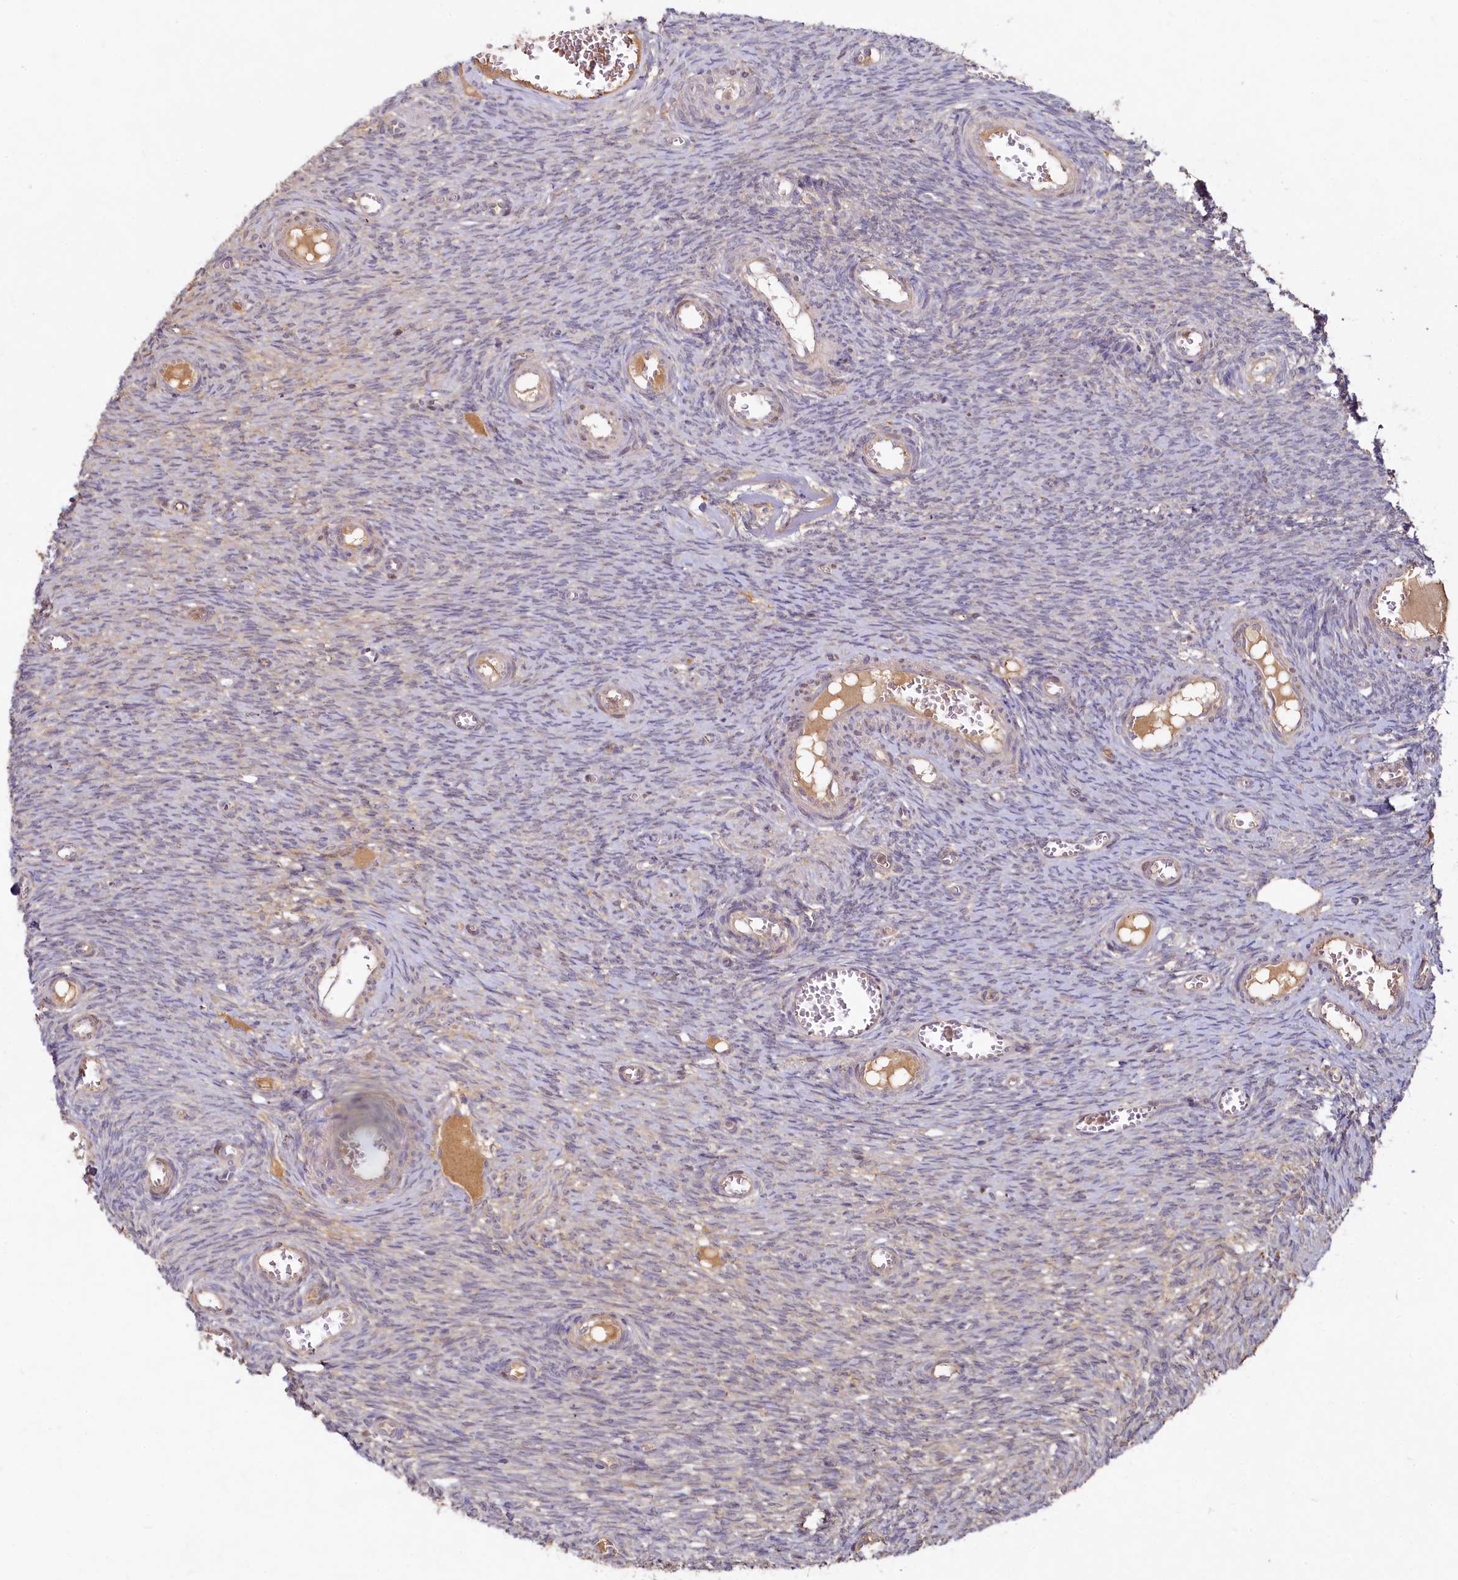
{"staining": {"intensity": "negative", "quantity": "none", "location": "none"}, "tissue": "ovary", "cell_type": "Ovarian stroma cells", "image_type": "normal", "snomed": [{"axis": "morphology", "description": "Normal tissue, NOS"}, {"axis": "topography", "description": "Ovary"}], "caption": "Human ovary stained for a protein using IHC shows no positivity in ovarian stroma cells.", "gene": "HERC3", "patient": {"sex": "female", "age": 44}}